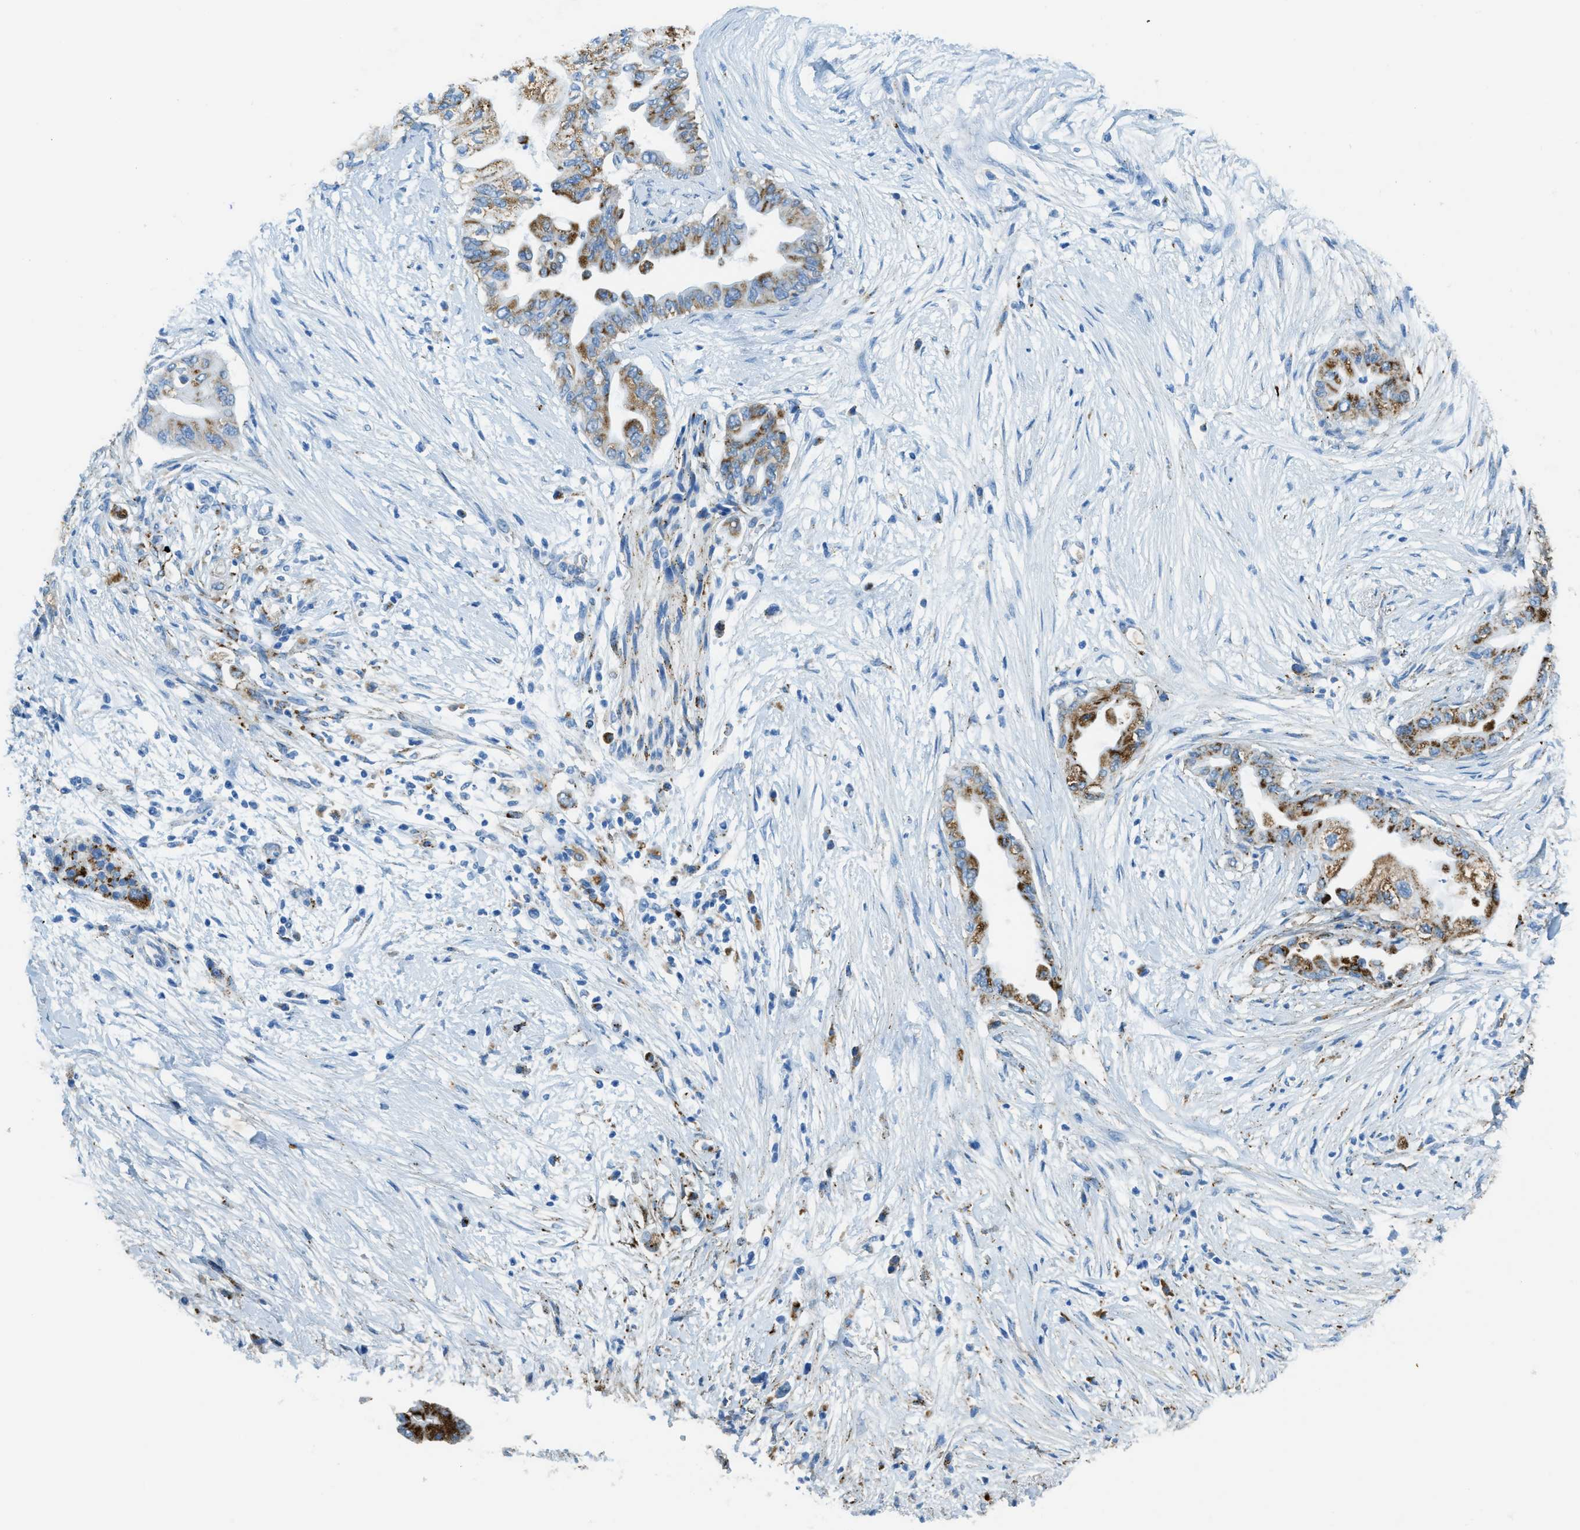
{"staining": {"intensity": "moderate", "quantity": ">75%", "location": "cytoplasmic/membranous"}, "tissue": "pancreatic cancer", "cell_type": "Tumor cells", "image_type": "cancer", "snomed": [{"axis": "morphology", "description": "Normal tissue, NOS"}, {"axis": "morphology", "description": "Adenocarcinoma, NOS"}, {"axis": "topography", "description": "Pancreas"}, {"axis": "topography", "description": "Duodenum"}], "caption": "Pancreatic adenocarcinoma tissue reveals moderate cytoplasmic/membranous positivity in approximately >75% of tumor cells (DAB IHC with brightfield microscopy, high magnification).", "gene": "SCARB2", "patient": {"sex": "female", "age": 60}}